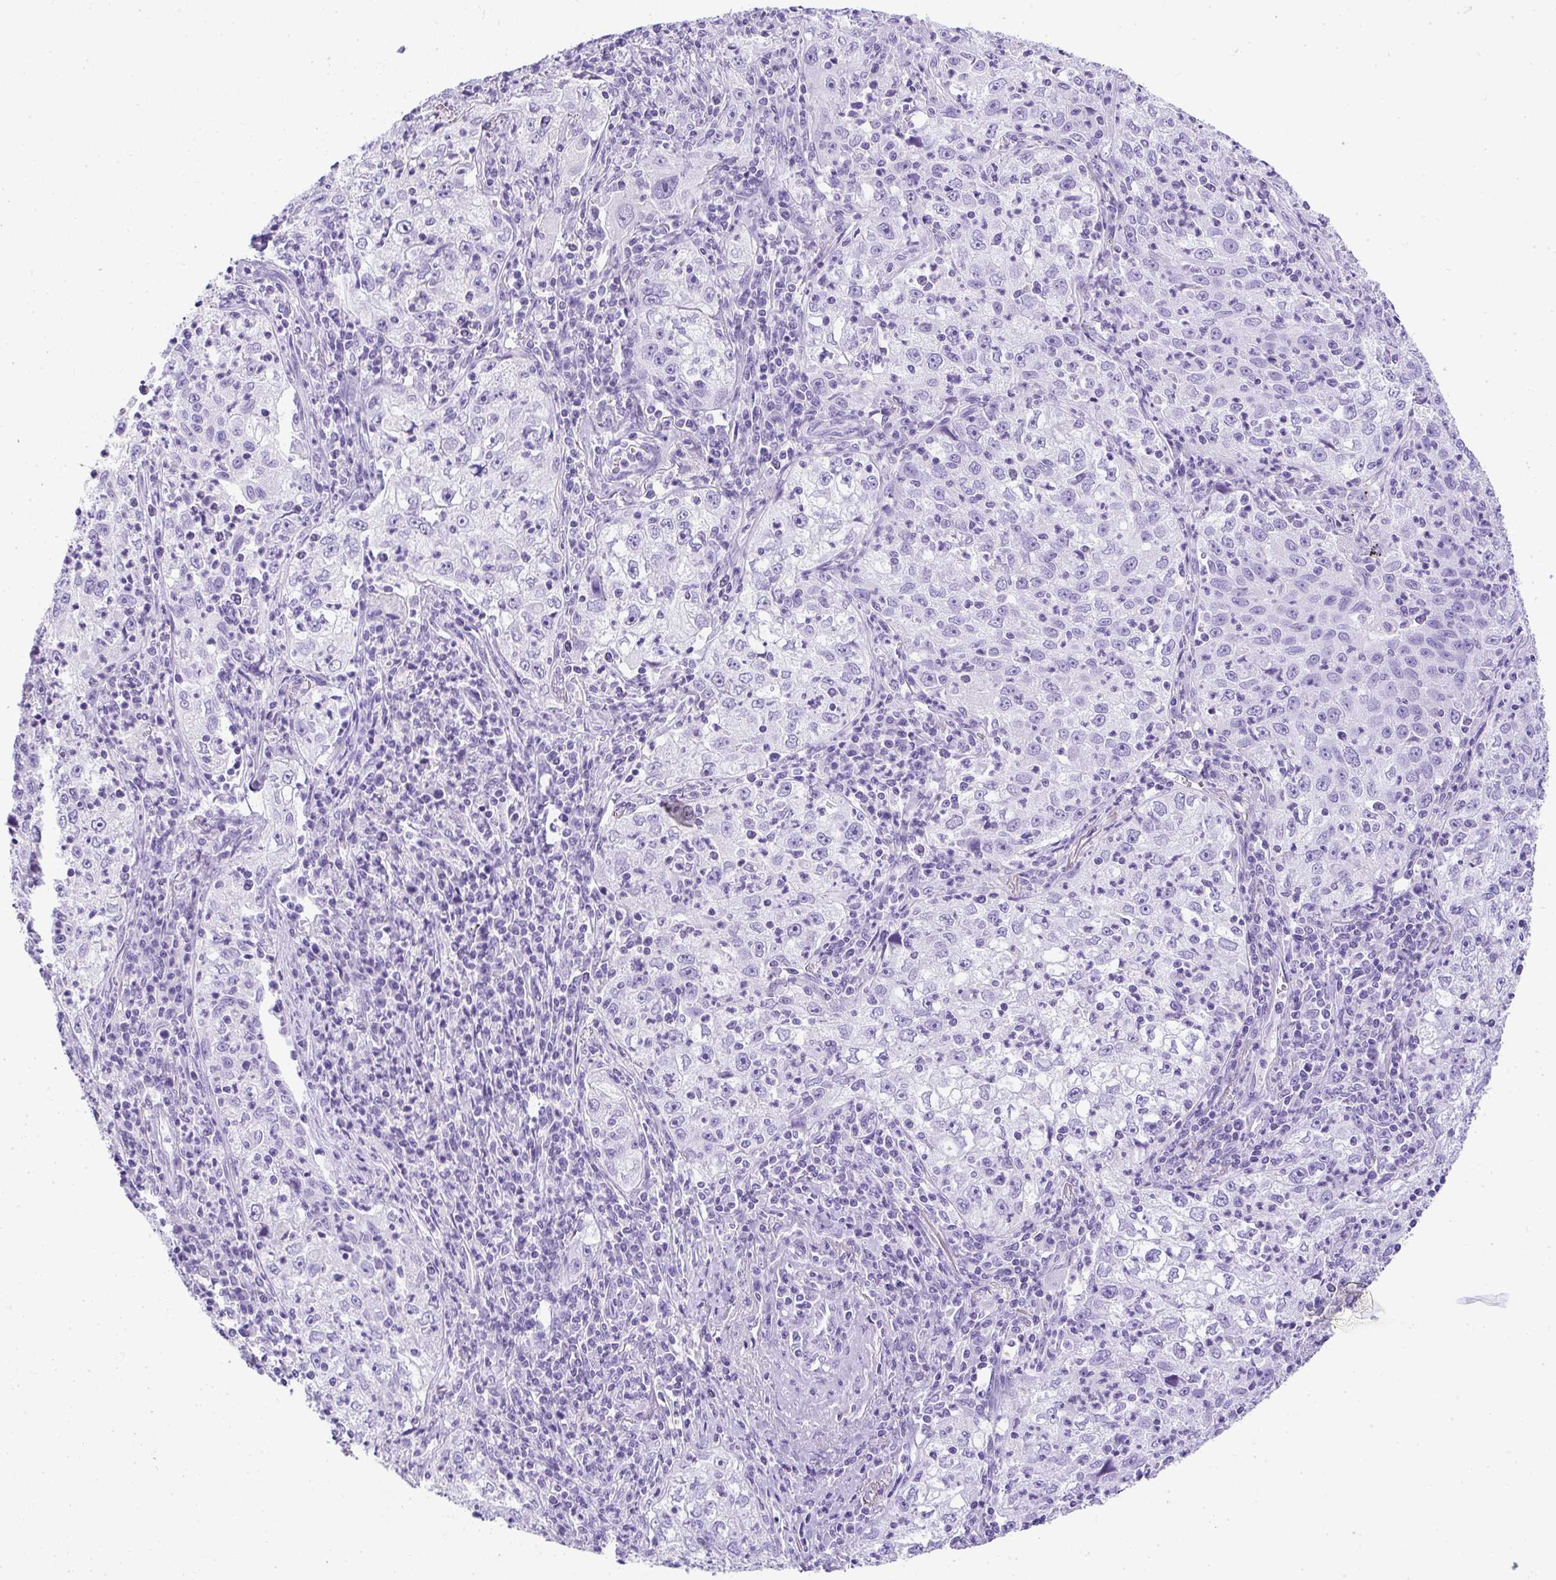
{"staining": {"intensity": "negative", "quantity": "none", "location": "none"}, "tissue": "lung cancer", "cell_type": "Tumor cells", "image_type": "cancer", "snomed": [{"axis": "morphology", "description": "Squamous cell carcinoma, NOS"}, {"axis": "topography", "description": "Lung"}], "caption": "An IHC photomicrograph of lung cancer (squamous cell carcinoma) is shown. There is no staining in tumor cells of lung cancer (squamous cell carcinoma).", "gene": "AVIL", "patient": {"sex": "male", "age": 71}}